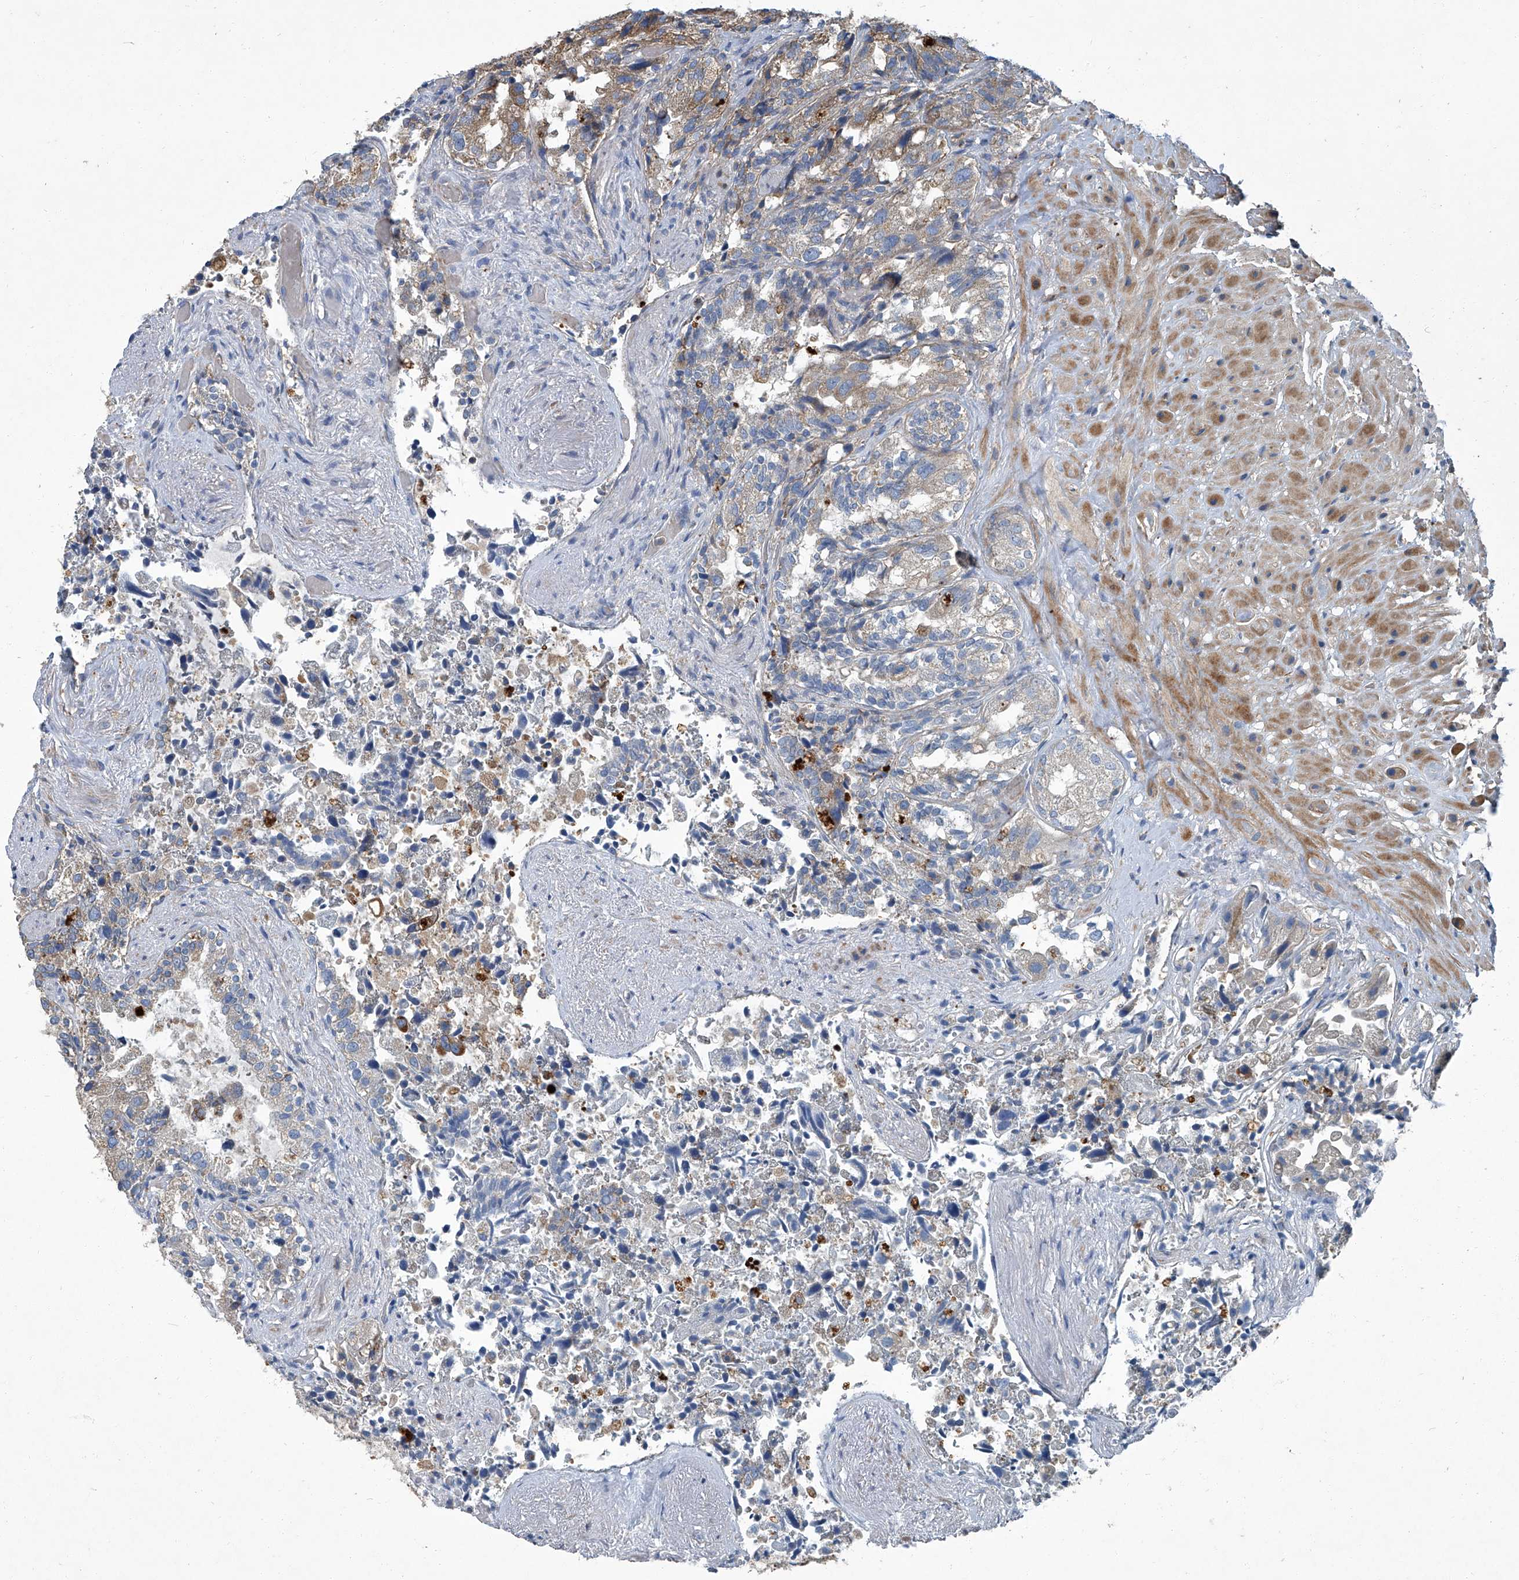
{"staining": {"intensity": "moderate", "quantity": "25%-75%", "location": "cytoplasmic/membranous"}, "tissue": "seminal vesicle", "cell_type": "Glandular cells", "image_type": "normal", "snomed": [{"axis": "morphology", "description": "Normal tissue, NOS"}, {"axis": "topography", "description": "Seminal veicle"}, {"axis": "topography", "description": "Peripheral nerve tissue"}], "caption": "A brown stain highlights moderate cytoplasmic/membranous positivity of a protein in glandular cells of benign human seminal vesicle. The protein is stained brown, and the nuclei are stained in blue (DAB IHC with brightfield microscopy, high magnification).", "gene": "PIGH", "patient": {"sex": "male", "age": 63}}